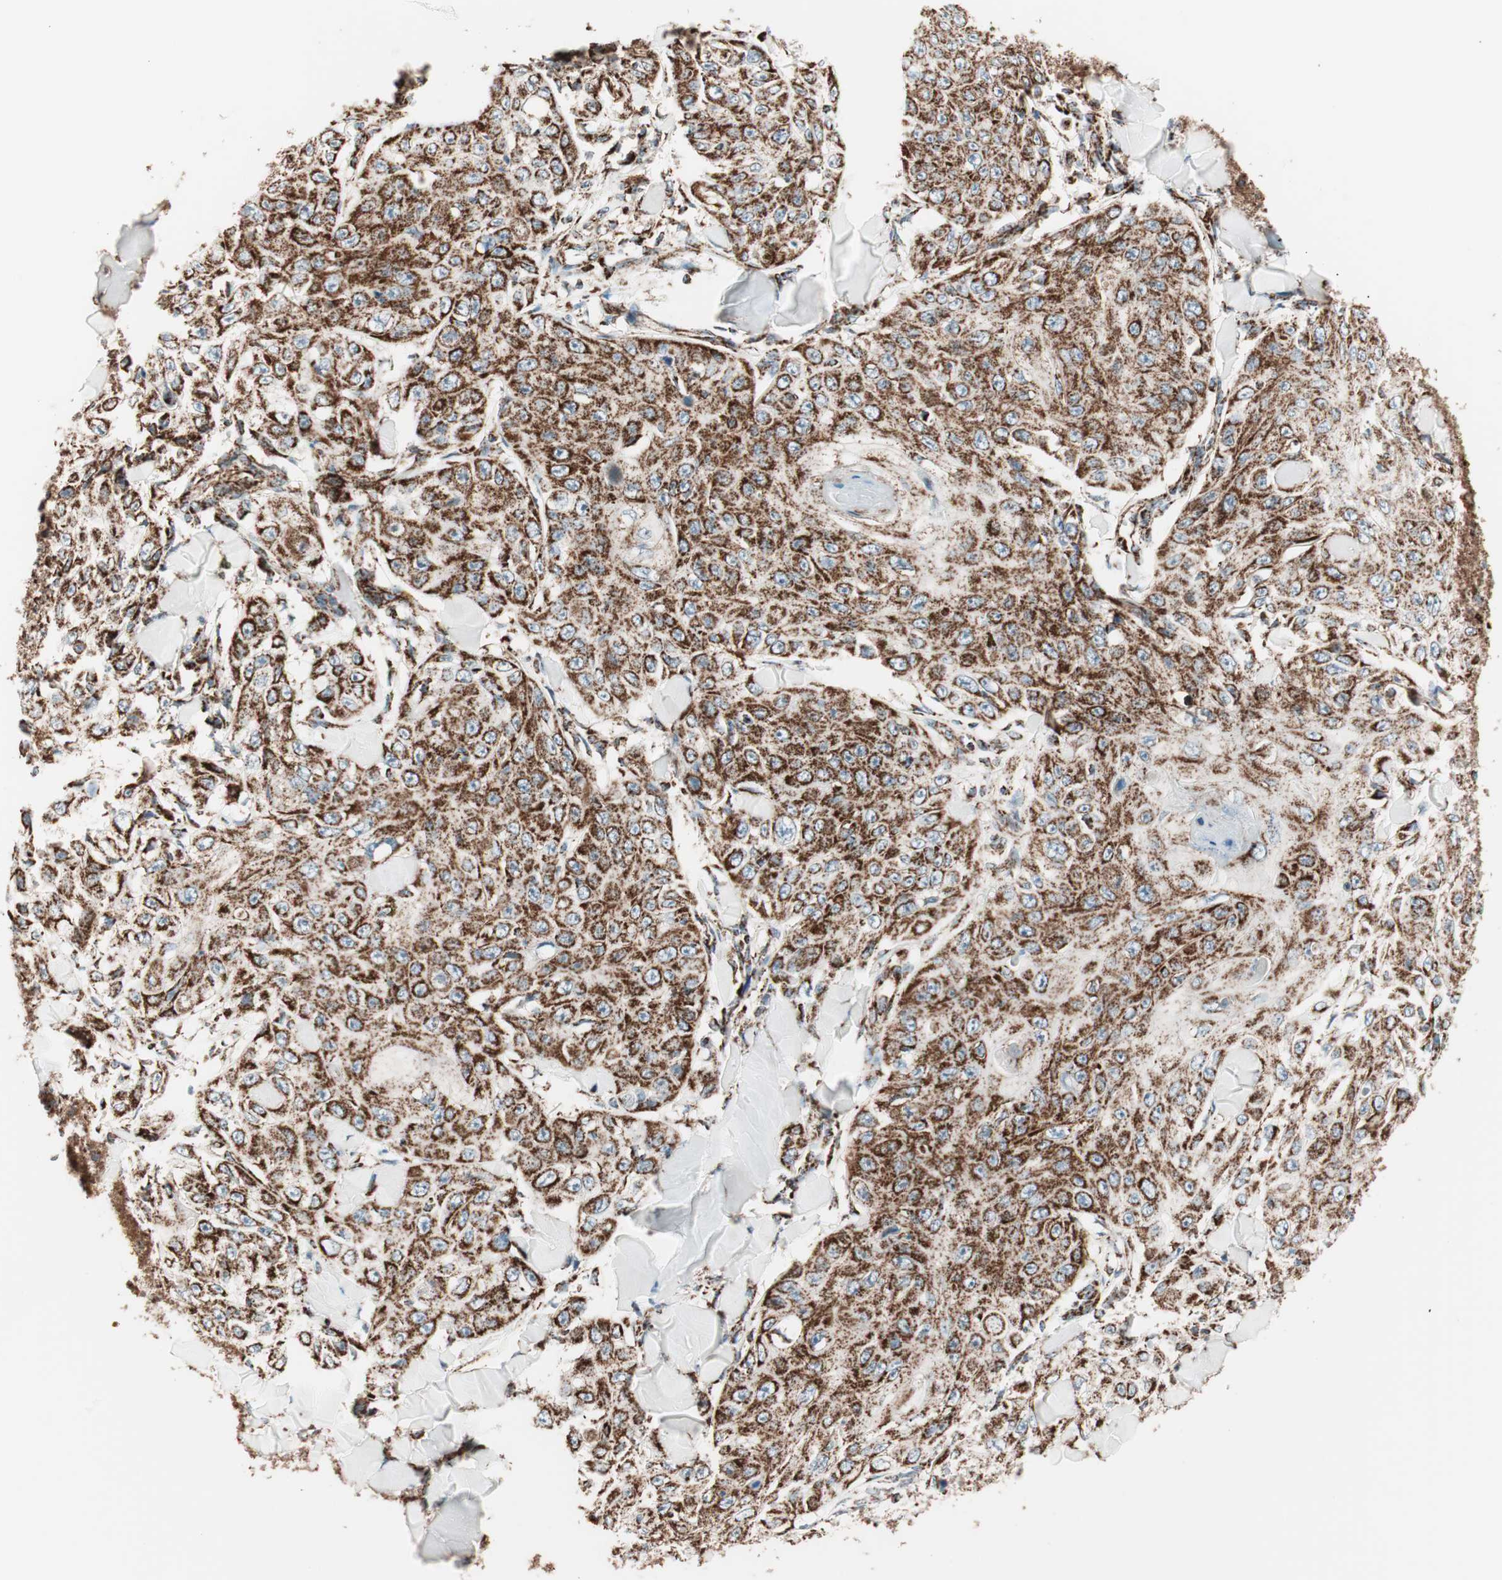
{"staining": {"intensity": "strong", "quantity": ">75%", "location": "cytoplasmic/membranous"}, "tissue": "skin cancer", "cell_type": "Tumor cells", "image_type": "cancer", "snomed": [{"axis": "morphology", "description": "Squamous cell carcinoma, NOS"}, {"axis": "topography", "description": "Skin"}], "caption": "About >75% of tumor cells in human skin squamous cell carcinoma exhibit strong cytoplasmic/membranous protein staining as visualized by brown immunohistochemical staining.", "gene": "TOMM22", "patient": {"sex": "male", "age": 86}}